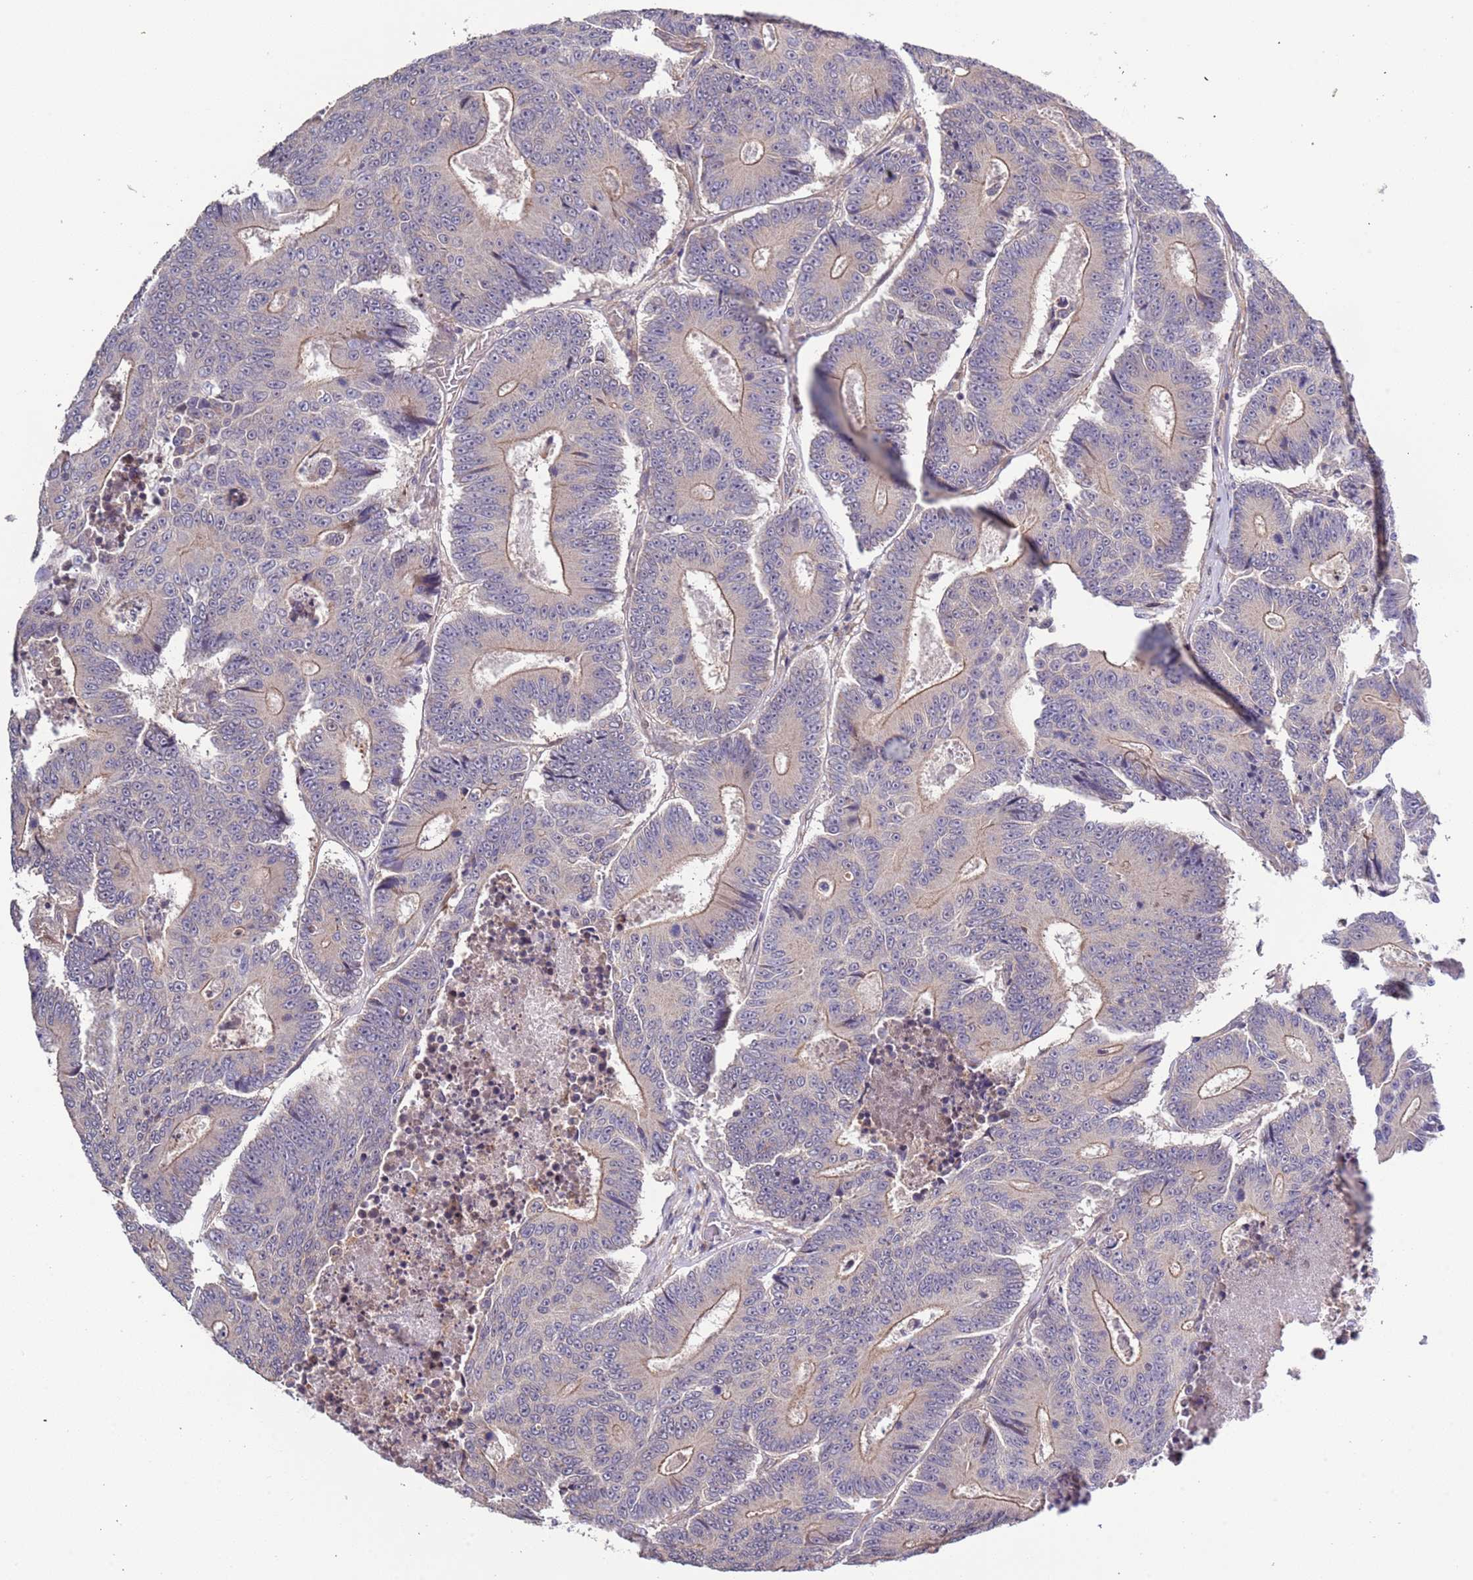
{"staining": {"intensity": "moderate", "quantity": "25%-75%", "location": "cytoplasmic/membranous"}, "tissue": "colorectal cancer", "cell_type": "Tumor cells", "image_type": "cancer", "snomed": [{"axis": "morphology", "description": "Adenocarcinoma, NOS"}, {"axis": "topography", "description": "Colon"}], "caption": "A photomicrograph of colorectal cancer (adenocarcinoma) stained for a protein demonstrates moderate cytoplasmic/membranous brown staining in tumor cells.", "gene": "LAMB4", "patient": {"sex": "male", "age": 83}}